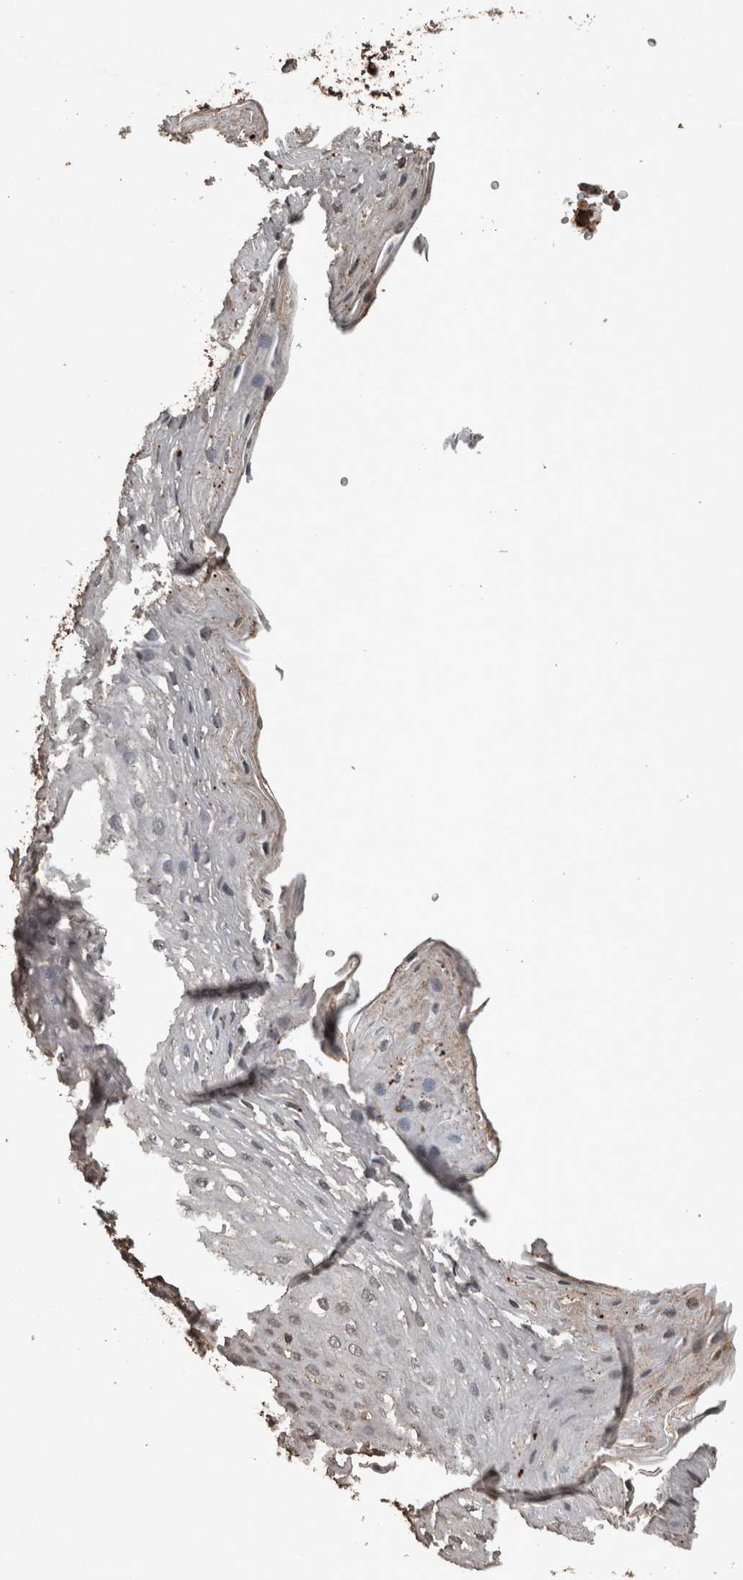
{"staining": {"intensity": "weak", "quantity": "25%-75%", "location": "cytoplasmic/membranous,nuclear"}, "tissue": "esophagus", "cell_type": "Squamous epithelial cells", "image_type": "normal", "snomed": [{"axis": "morphology", "description": "Normal tissue, NOS"}, {"axis": "topography", "description": "Esophagus"}], "caption": "Immunohistochemical staining of benign human esophagus shows low levels of weak cytoplasmic/membranous,nuclear positivity in approximately 25%-75% of squamous epithelial cells. The protein is stained brown, and the nuclei are stained in blue (DAB IHC with brightfield microscopy, high magnification).", "gene": "FGFRL1", "patient": {"sex": "female", "age": 66}}